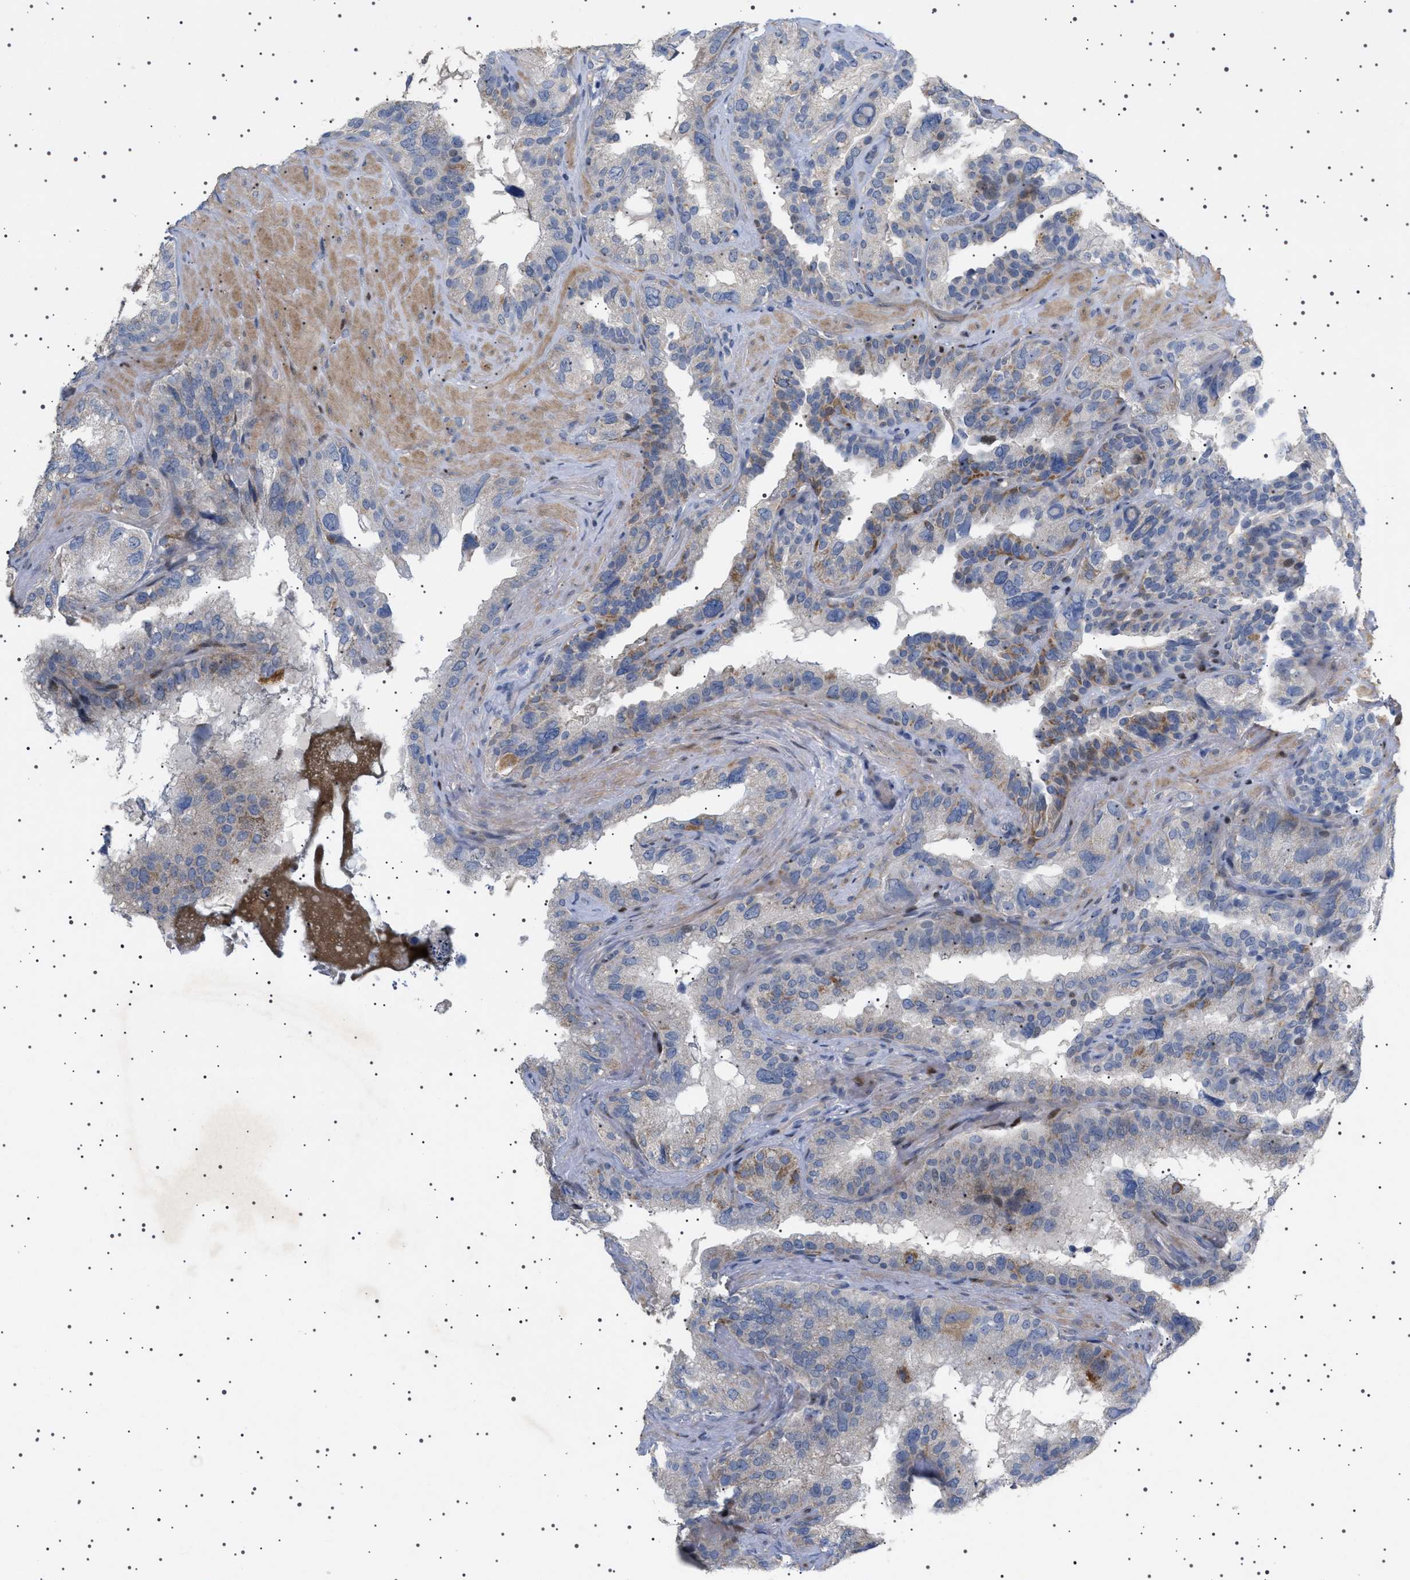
{"staining": {"intensity": "moderate", "quantity": "<25%", "location": "cytoplasmic/membranous"}, "tissue": "seminal vesicle", "cell_type": "Glandular cells", "image_type": "normal", "snomed": [{"axis": "morphology", "description": "Normal tissue, NOS"}, {"axis": "topography", "description": "Seminal veicle"}], "caption": "Immunohistochemistry (IHC) (DAB) staining of unremarkable seminal vesicle exhibits moderate cytoplasmic/membranous protein staining in about <25% of glandular cells. The staining was performed using DAB (3,3'-diaminobenzidine) to visualize the protein expression in brown, while the nuclei were stained in blue with hematoxylin (Magnification: 20x).", "gene": "HTR1A", "patient": {"sex": "male", "age": 68}}